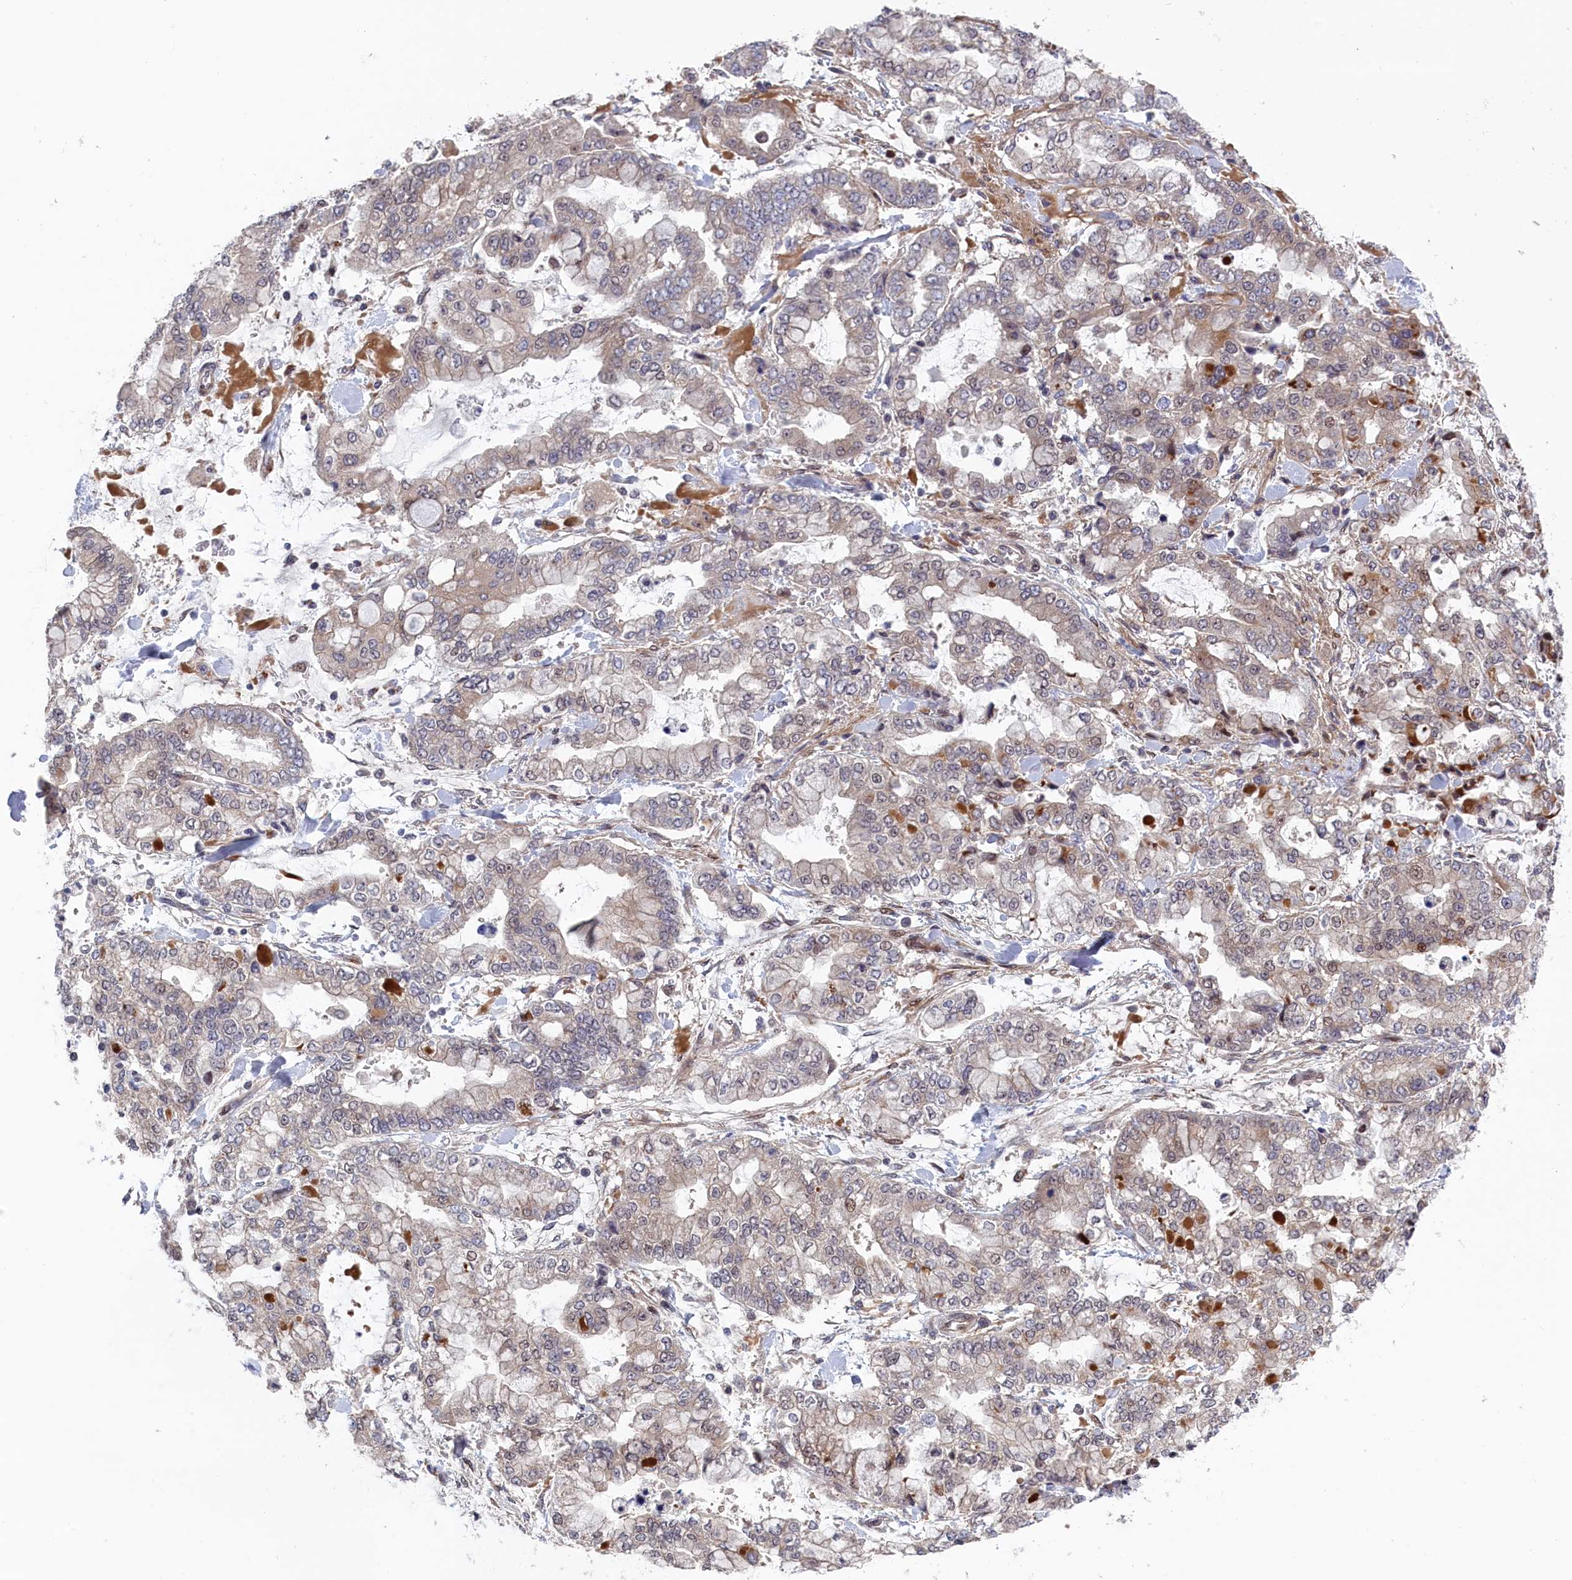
{"staining": {"intensity": "moderate", "quantity": "<25%", "location": "cytoplasmic/membranous,nuclear"}, "tissue": "stomach cancer", "cell_type": "Tumor cells", "image_type": "cancer", "snomed": [{"axis": "morphology", "description": "Normal tissue, NOS"}, {"axis": "morphology", "description": "Adenocarcinoma, NOS"}, {"axis": "topography", "description": "Stomach, upper"}, {"axis": "topography", "description": "Stomach"}], "caption": "Human stomach cancer (adenocarcinoma) stained for a protein (brown) shows moderate cytoplasmic/membranous and nuclear positive expression in about <25% of tumor cells.", "gene": "LSG1", "patient": {"sex": "male", "age": 76}}